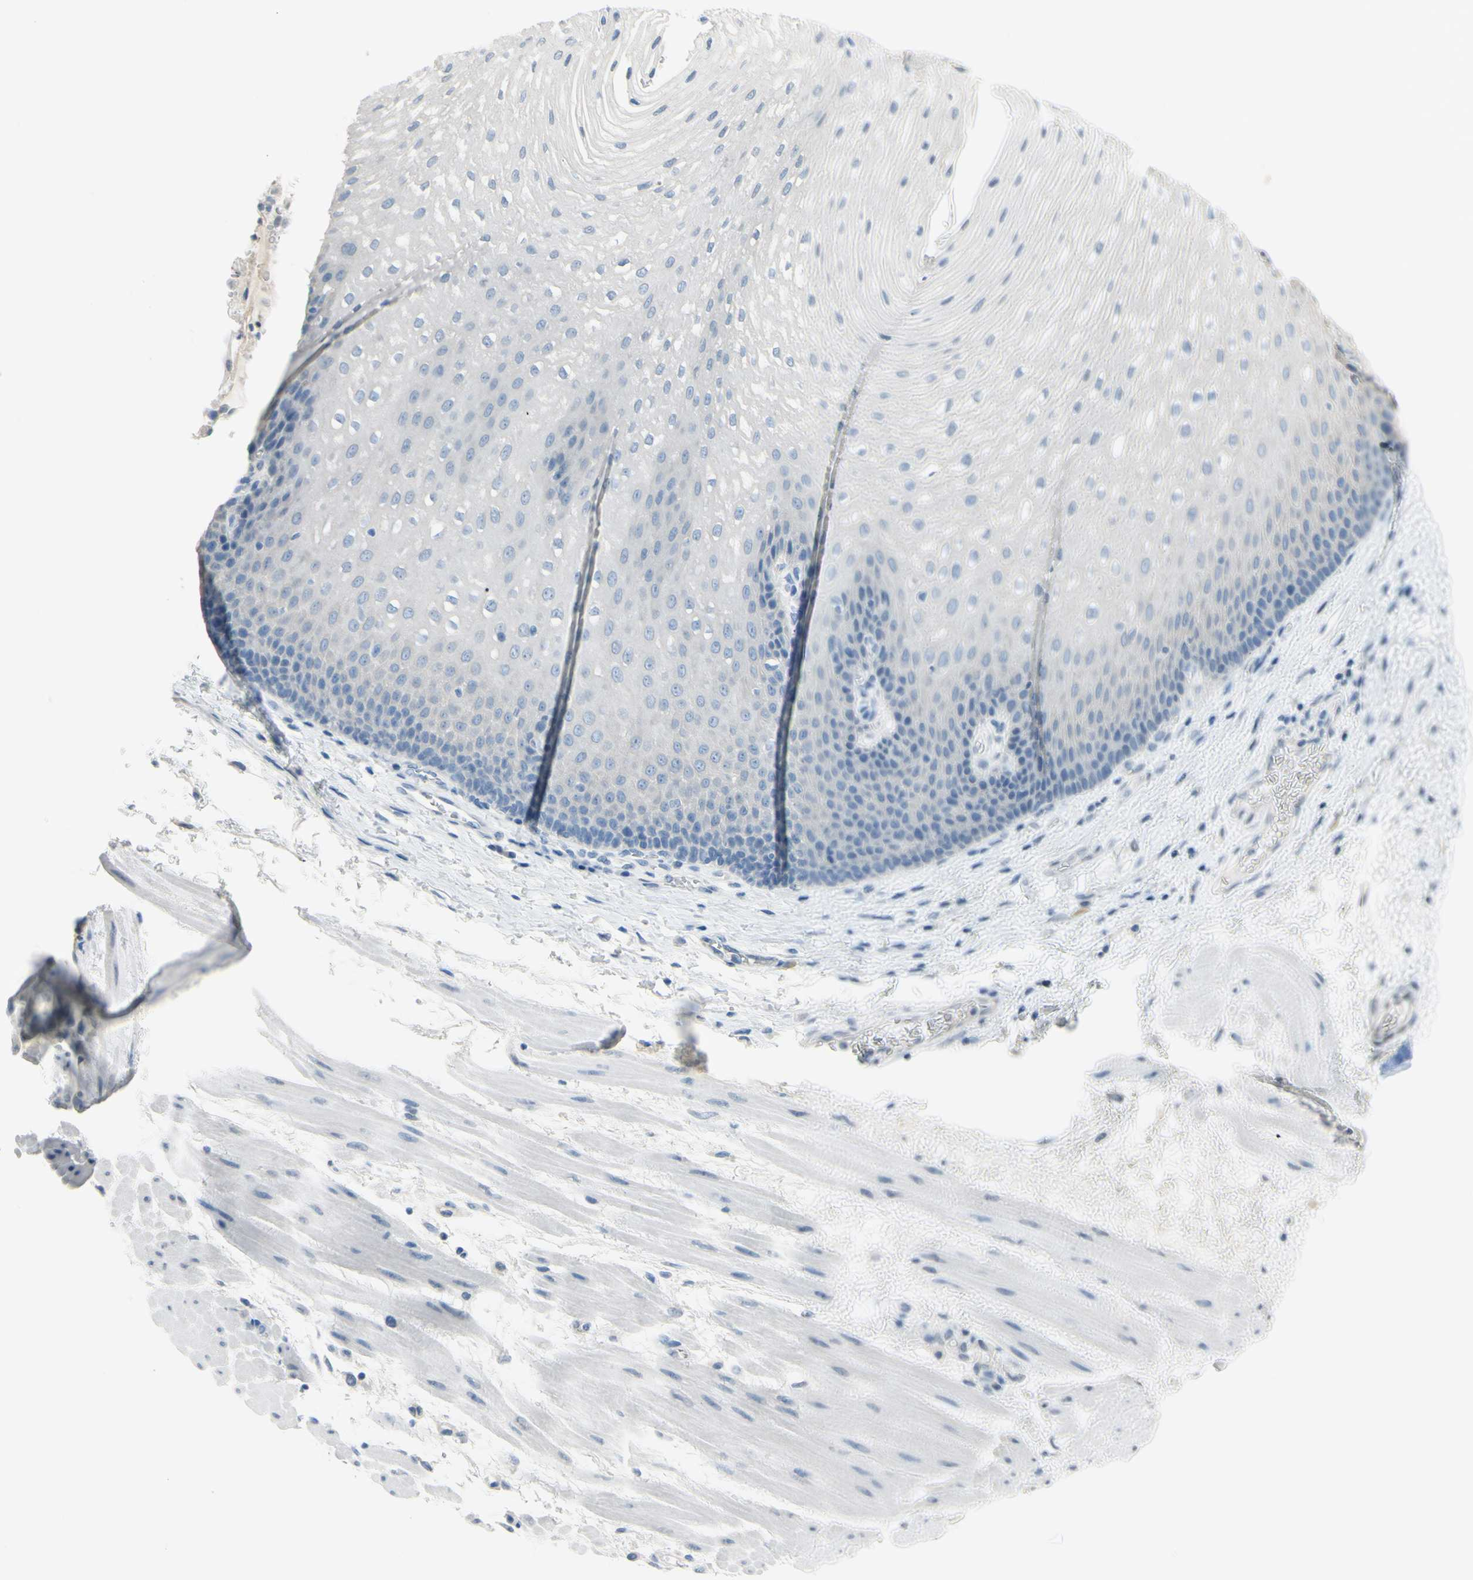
{"staining": {"intensity": "negative", "quantity": "none", "location": "none"}, "tissue": "esophagus", "cell_type": "Squamous epithelial cells", "image_type": "normal", "snomed": [{"axis": "morphology", "description": "Normal tissue, NOS"}, {"axis": "topography", "description": "Esophagus"}], "caption": "IHC of benign esophagus displays no staining in squamous epithelial cells. (IHC, brightfield microscopy, high magnification).", "gene": "DCT", "patient": {"sex": "male", "age": 48}}